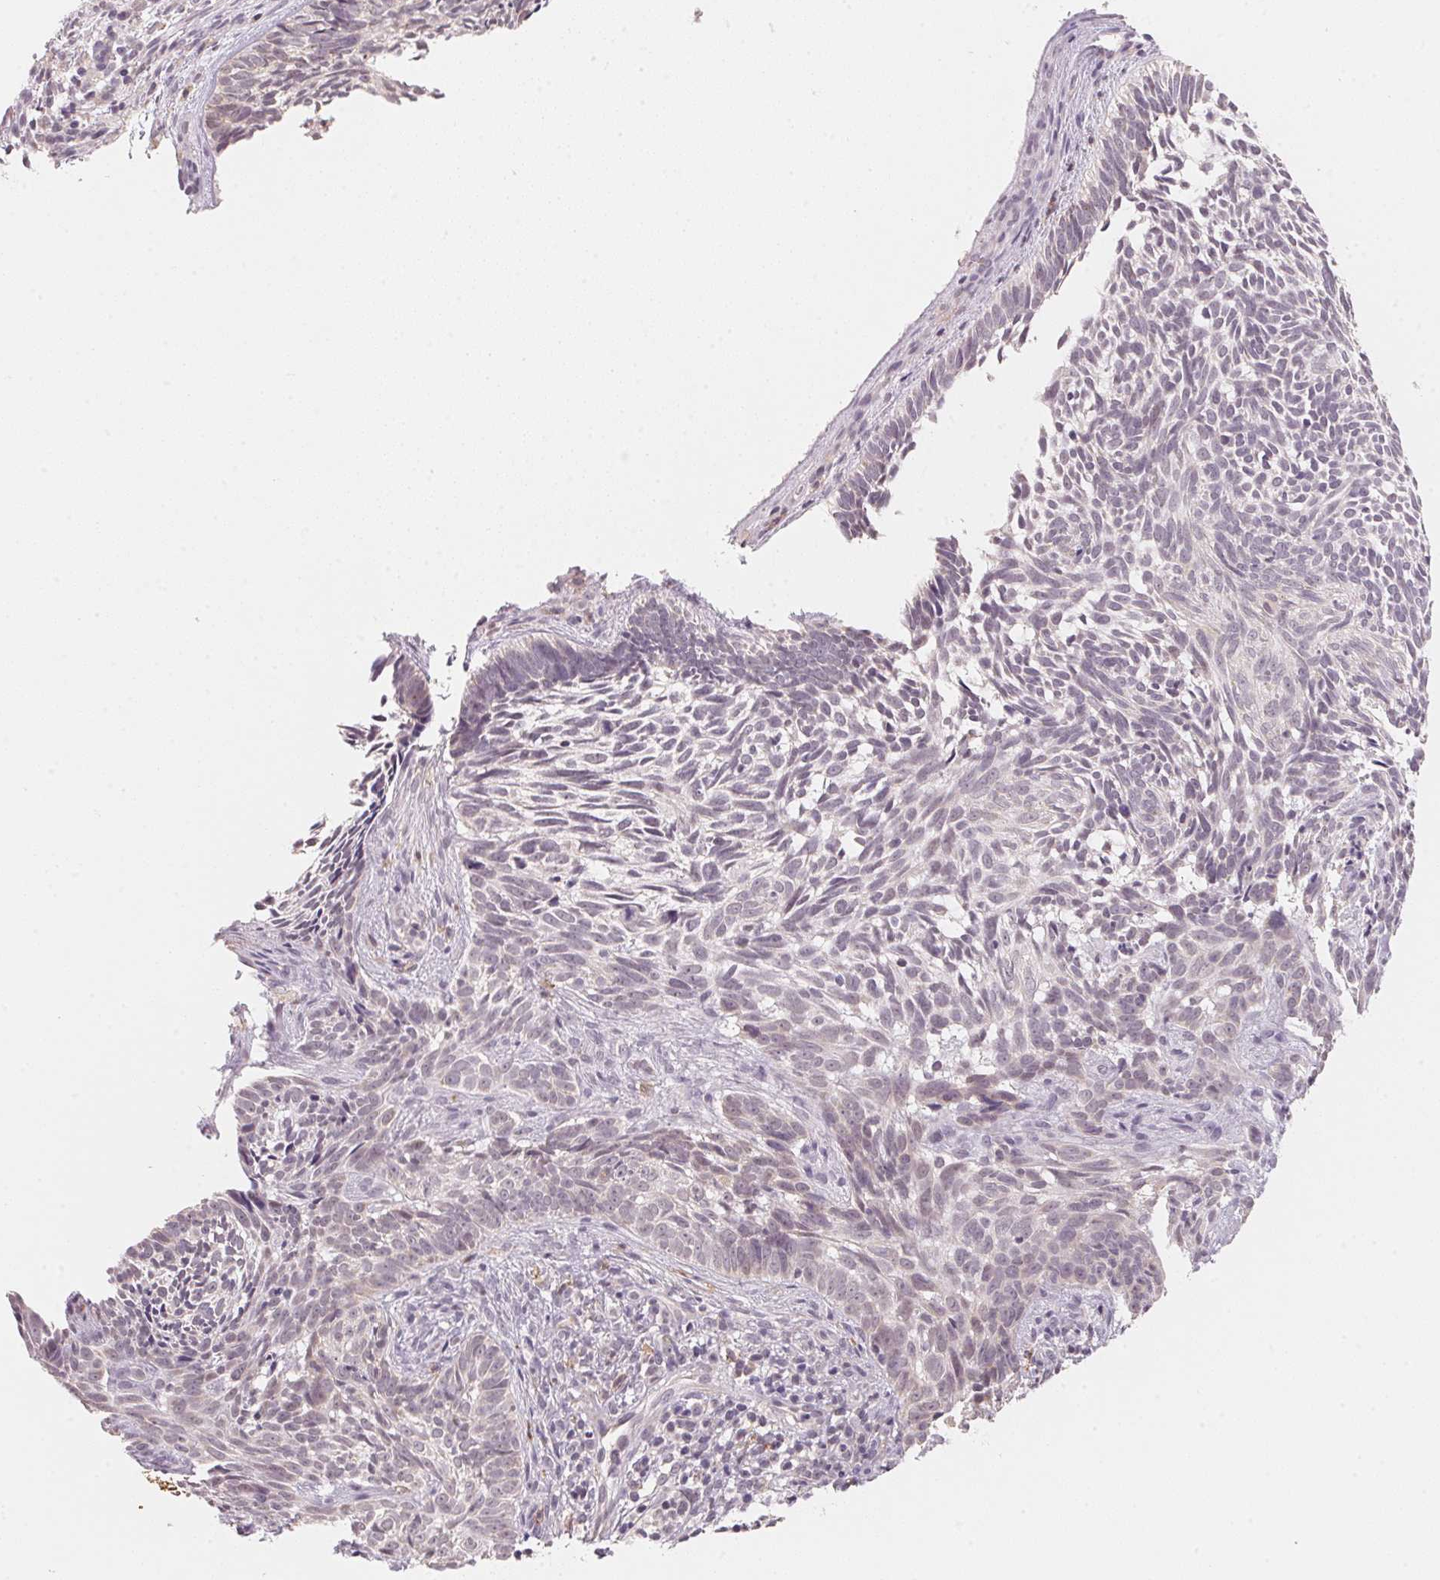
{"staining": {"intensity": "negative", "quantity": "none", "location": "none"}, "tissue": "skin cancer", "cell_type": "Tumor cells", "image_type": "cancer", "snomed": [{"axis": "morphology", "description": "Basal cell carcinoma"}, {"axis": "topography", "description": "Skin"}], "caption": "High power microscopy micrograph of an immunohistochemistry (IHC) photomicrograph of skin basal cell carcinoma, revealing no significant positivity in tumor cells.", "gene": "ANKRD31", "patient": {"sex": "male", "age": 65}}